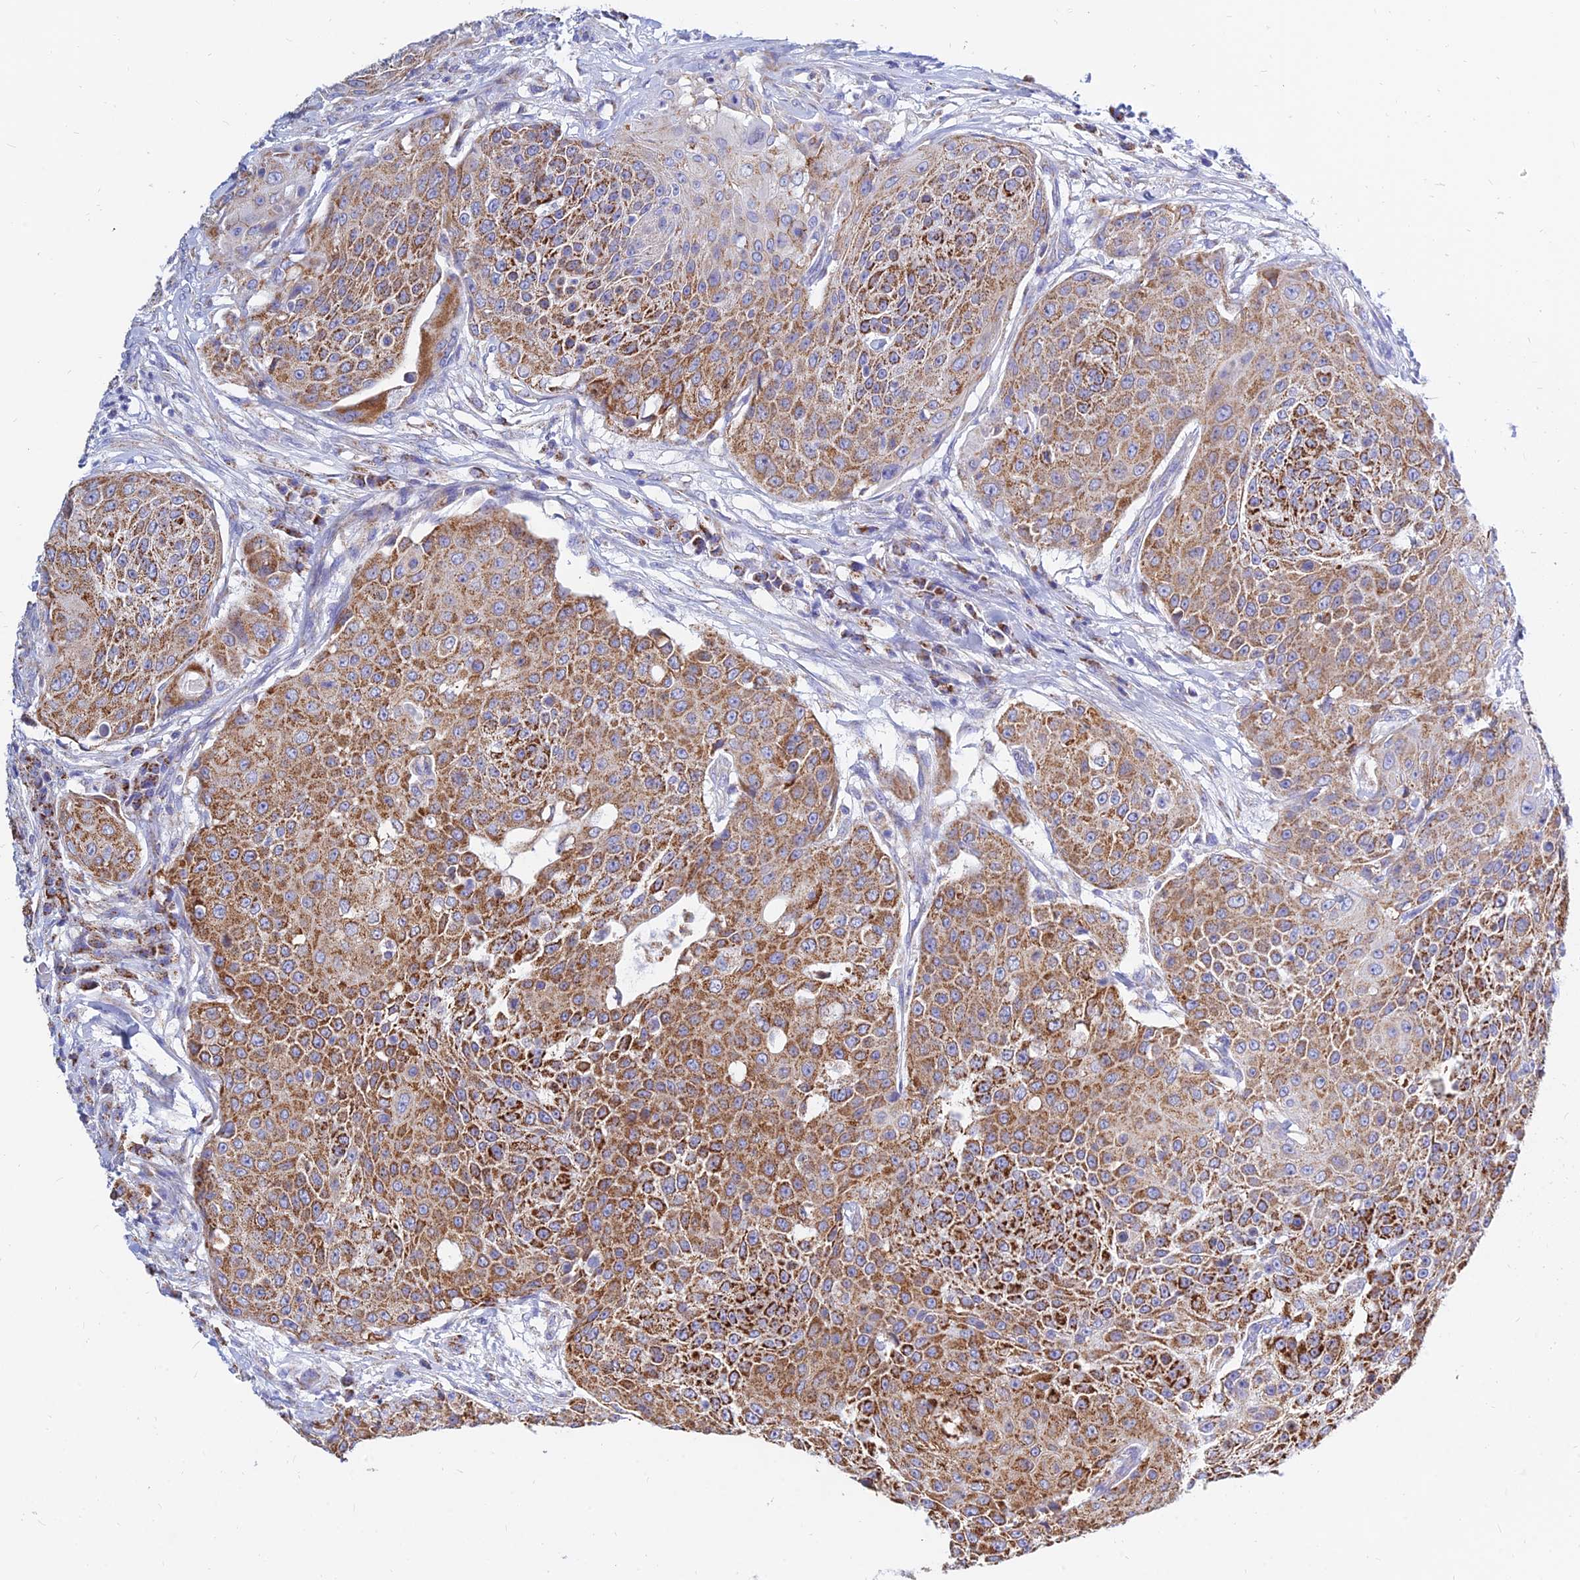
{"staining": {"intensity": "strong", "quantity": ">75%", "location": "cytoplasmic/membranous"}, "tissue": "urothelial cancer", "cell_type": "Tumor cells", "image_type": "cancer", "snomed": [{"axis": "morphology", "description": "Urothelial carcinoma, High grade"}, {"axis": "topography", "description": "Urinary bladder"}], "caption": "DAB immunohistochemical staining of urothelial carcinoma (high-grade) reveals strong cytoplasmic/membranous protein positivity in about >75% of tumor cells.", "gene": "MGST1", "patient": {"sex": "female", "age": 63}}